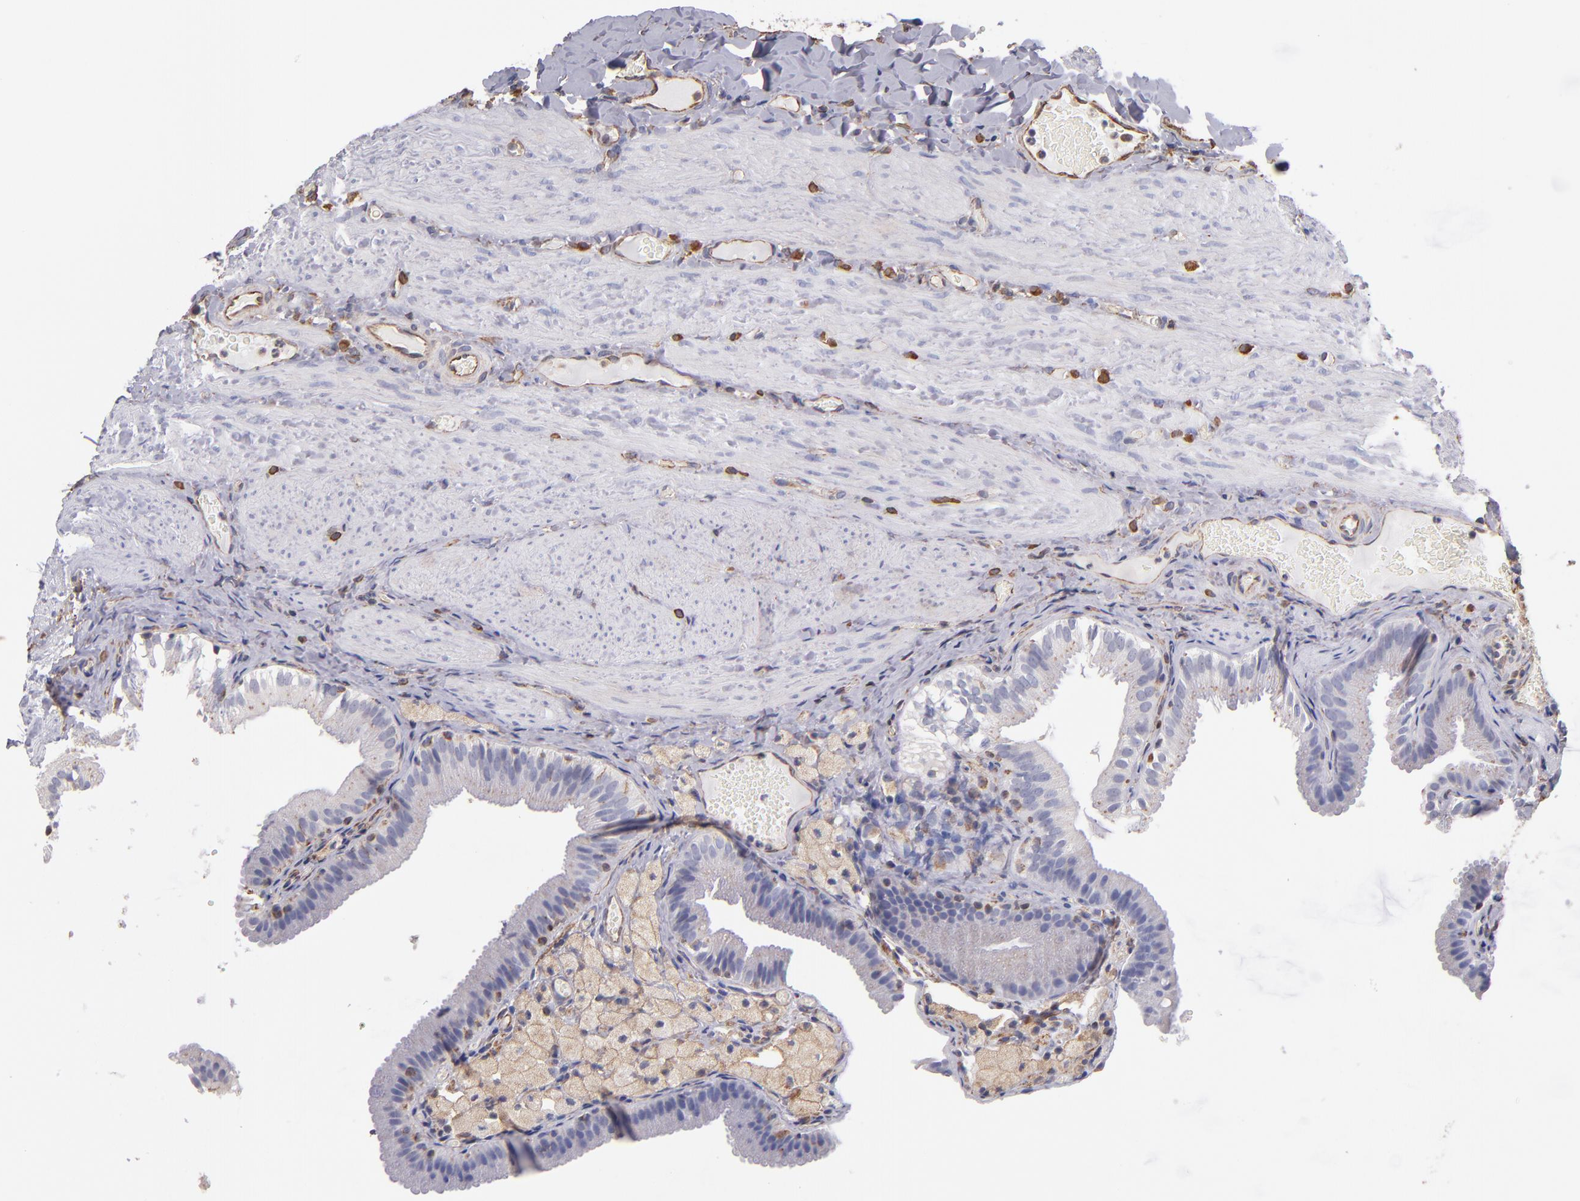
{"staining": {"intensity": "weak", "quantity": ">75%", "location": "cytoplasmic/membranous"}, "tissue": "gallbladder", "cell_type": "Glandular cells", "image_type": "normal", "snomed": [{"axis": "morphology", "description": "Normal tissue, NOS"}, {"axis": "topography", "description": "Gallbladder"}], "caption": "This is an image of immunohistochemistry staining of unremarkable gallbladder, which shows weak positivity in the cytoplasmic/membranous of glandular cells.", "gene": "ABCC1", "patient": {"sex": "female", "age": 24}}